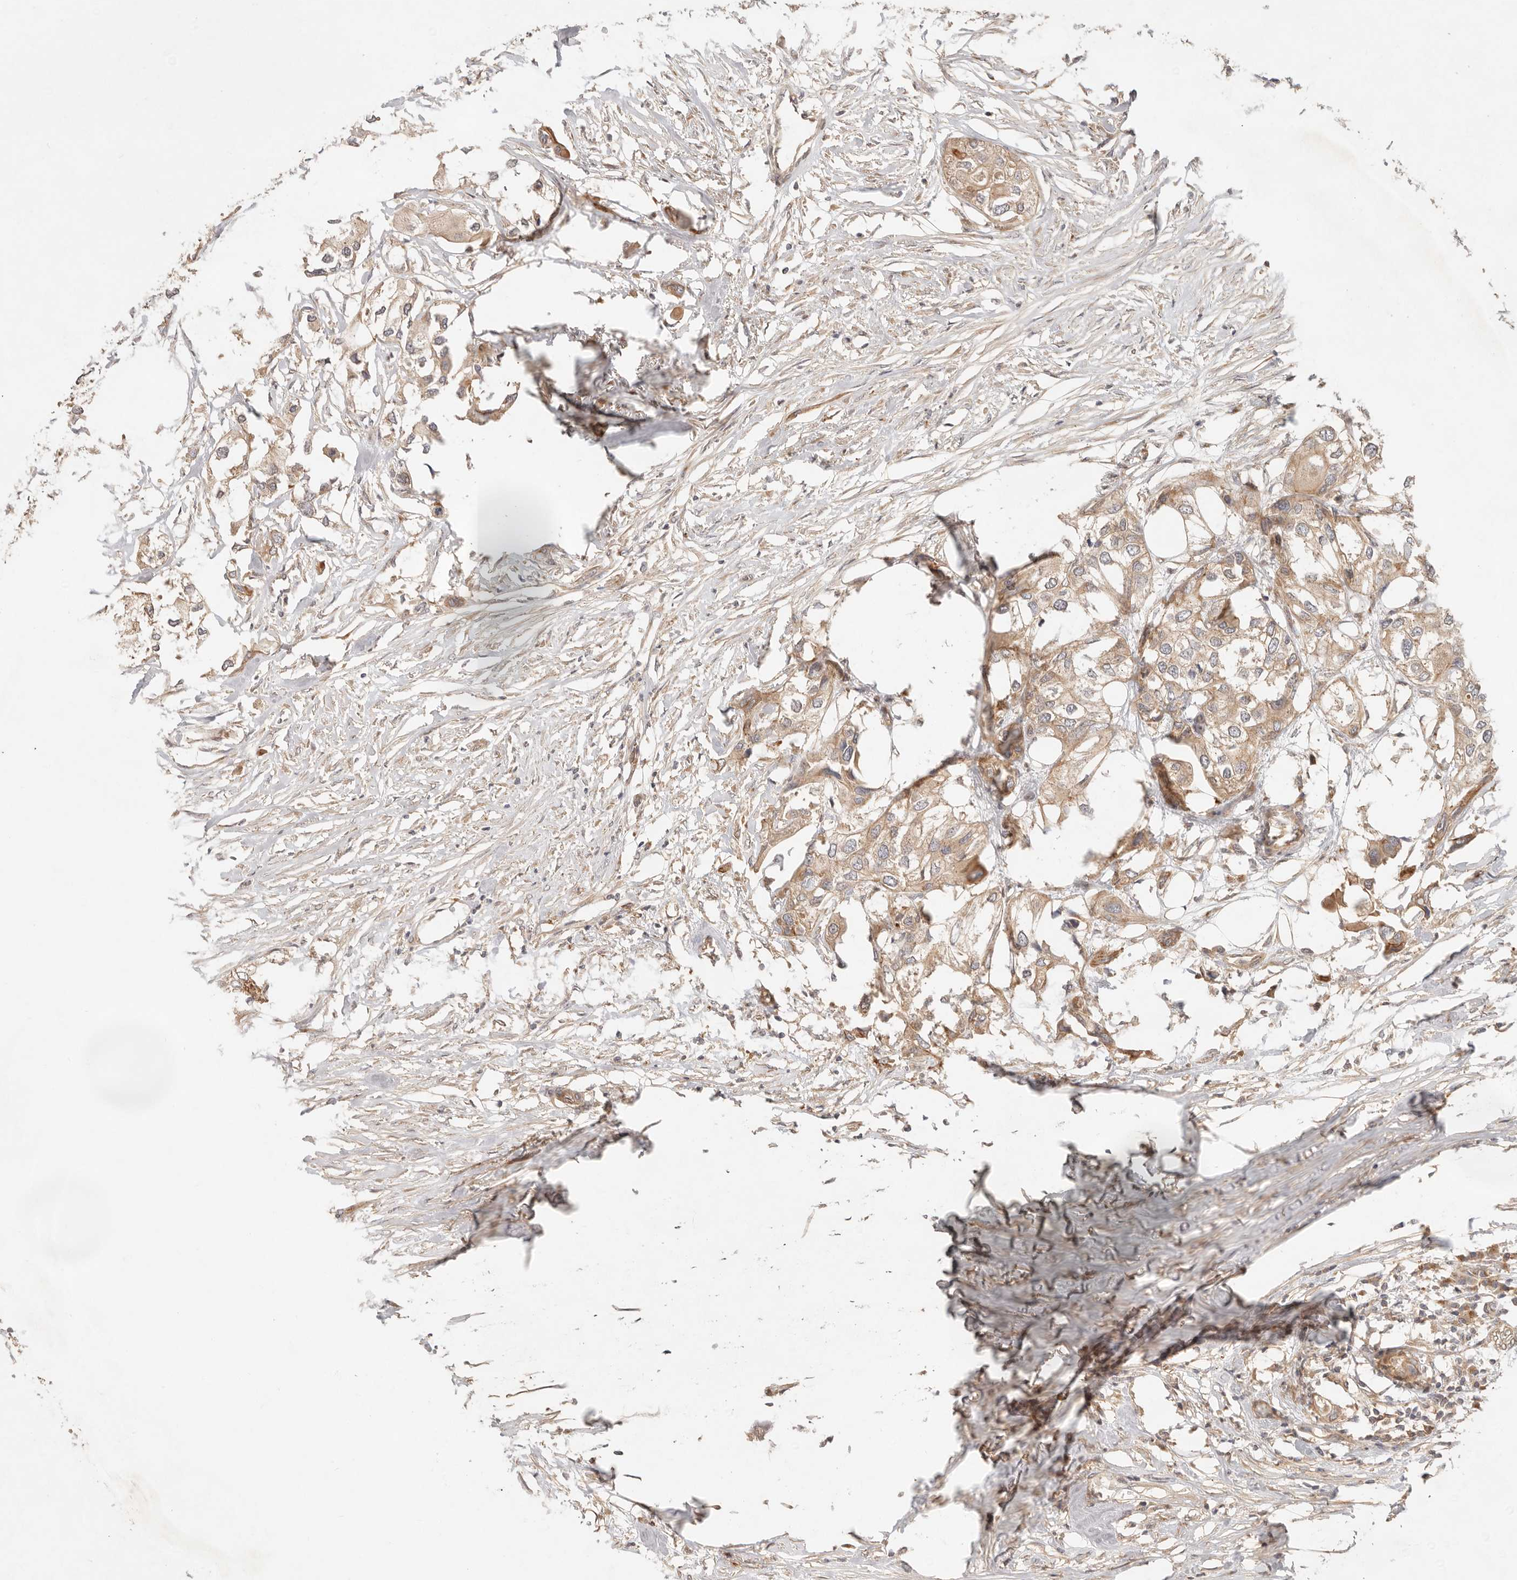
{"staining": {"intensity": "weak", "quantity": ">75%", "location": "cytoplasmic/membranous"}, "tissue": "urothelial cancer", "cell_type": "Tumor cells", "image_type": "cancer", "snomed": [{"axis": "morphology", "description": "Urothelial carcinoma, High grade"}, {"axis": "topography", "description": "Urinary bladder"}], "caption": "Tumor cells show low levels of weak cytoplasmic/membranous positivity in approximately >75% of cells in urothelial cancer. (Stains: DAB (3,3'-diaminobenzidine) in brown, nuclei in blue, Microscopy: brightfield microscopy at high magnification).", "gene": "HECTD3", "patient": {"sex": "male", "age": 64}}